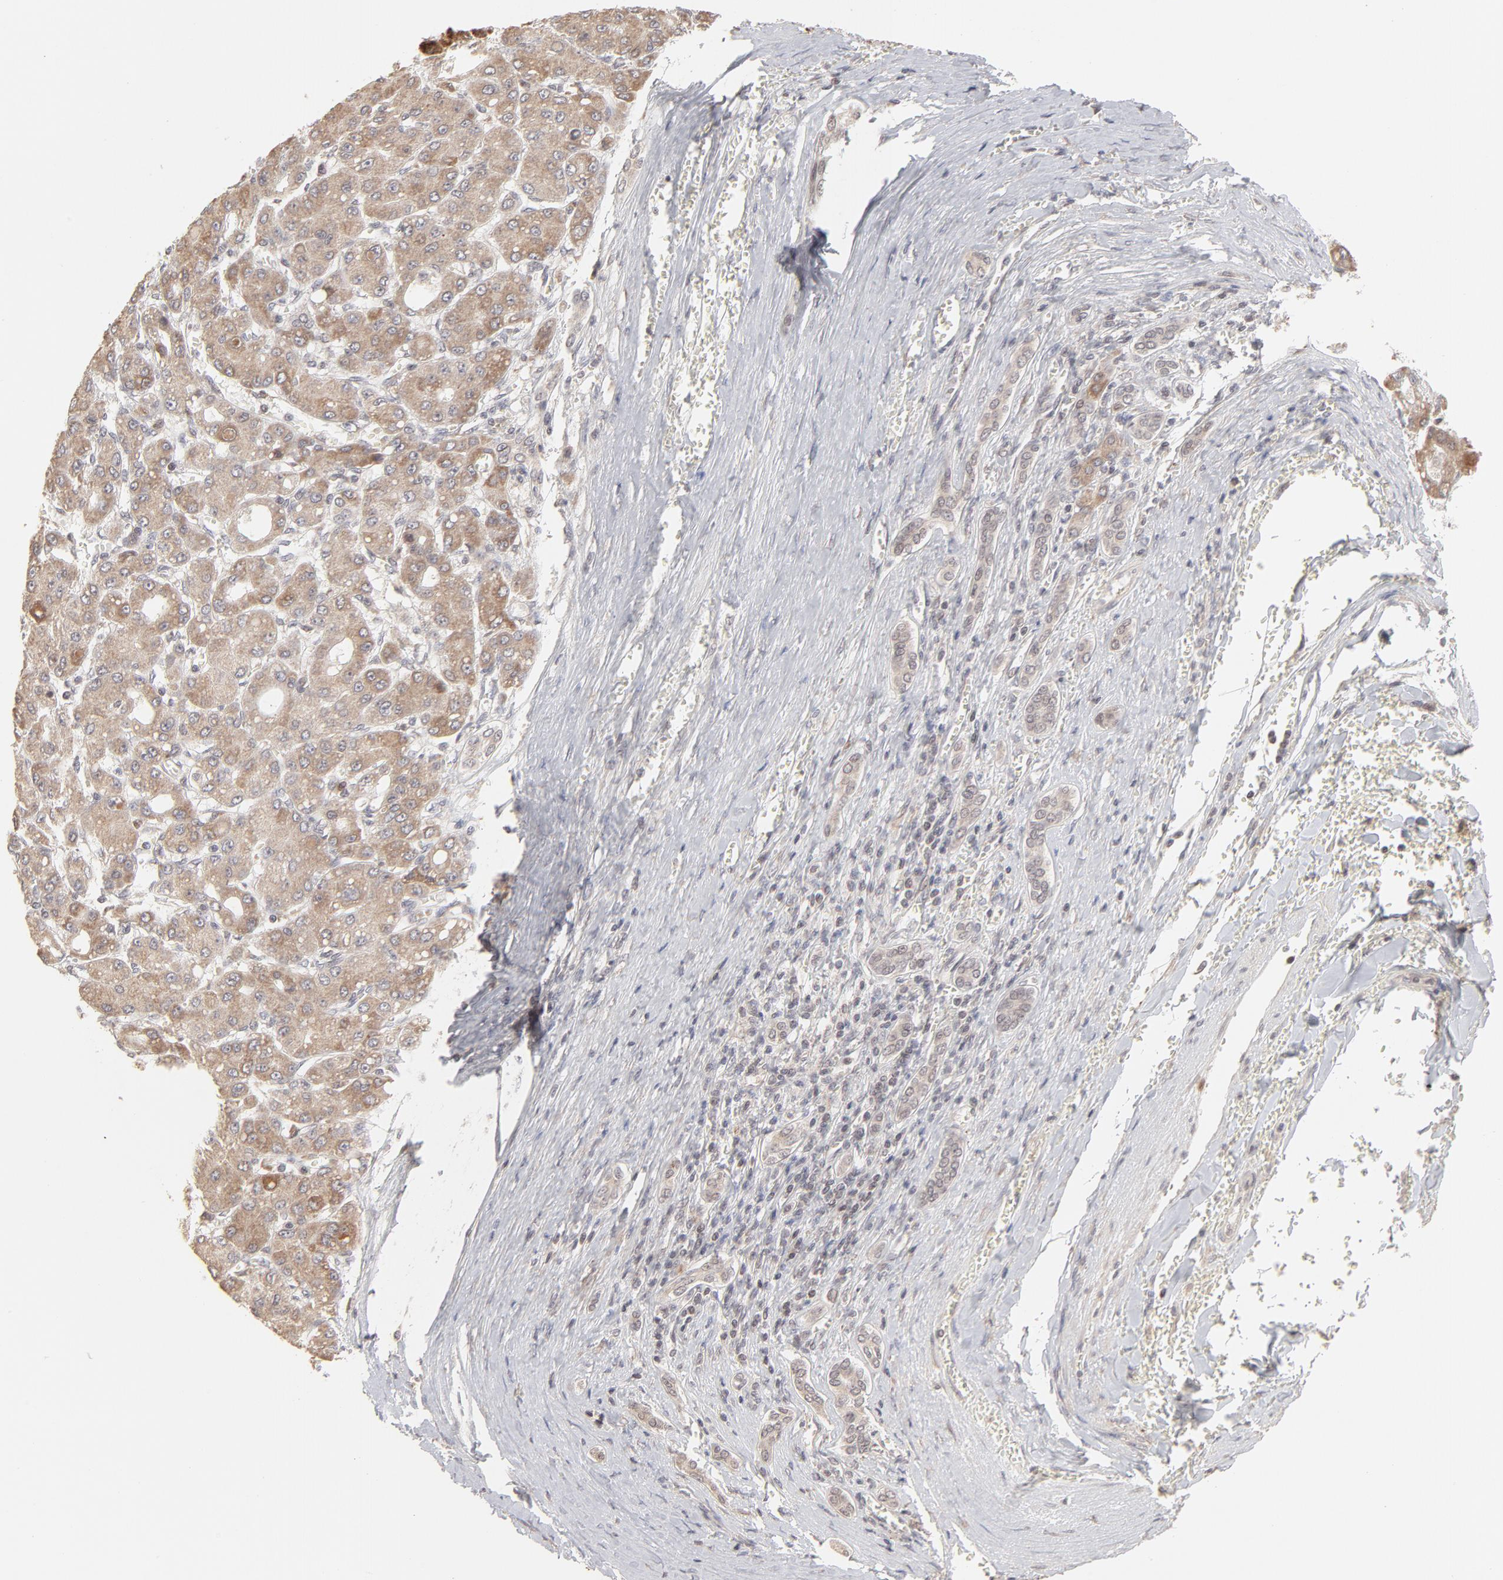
{"staining": {"intensity": "weak", "quantity": ">75%", "location": "cytoplasmic/membranous"}, "tissue": "liver cancer", "cell_type": "Tumor cells", "image_type": "cancer", "snomed": [{"axis": "morphology", "description": "Carcinoma, Hepatocellular, NOS"}, {"axis": "topography", "description": "Liver"}], "caption": "Immunohistochemistry (IHC) photomicrograph of liver hepatocellular carcinoma stained for a protein (brown), which exhibits low levels of weak cytoplasmic/membranous positivity in approximately >75% of tumor cells.", "gene": "ARIH1", "patient": {"sex": "male", "age": 69}}